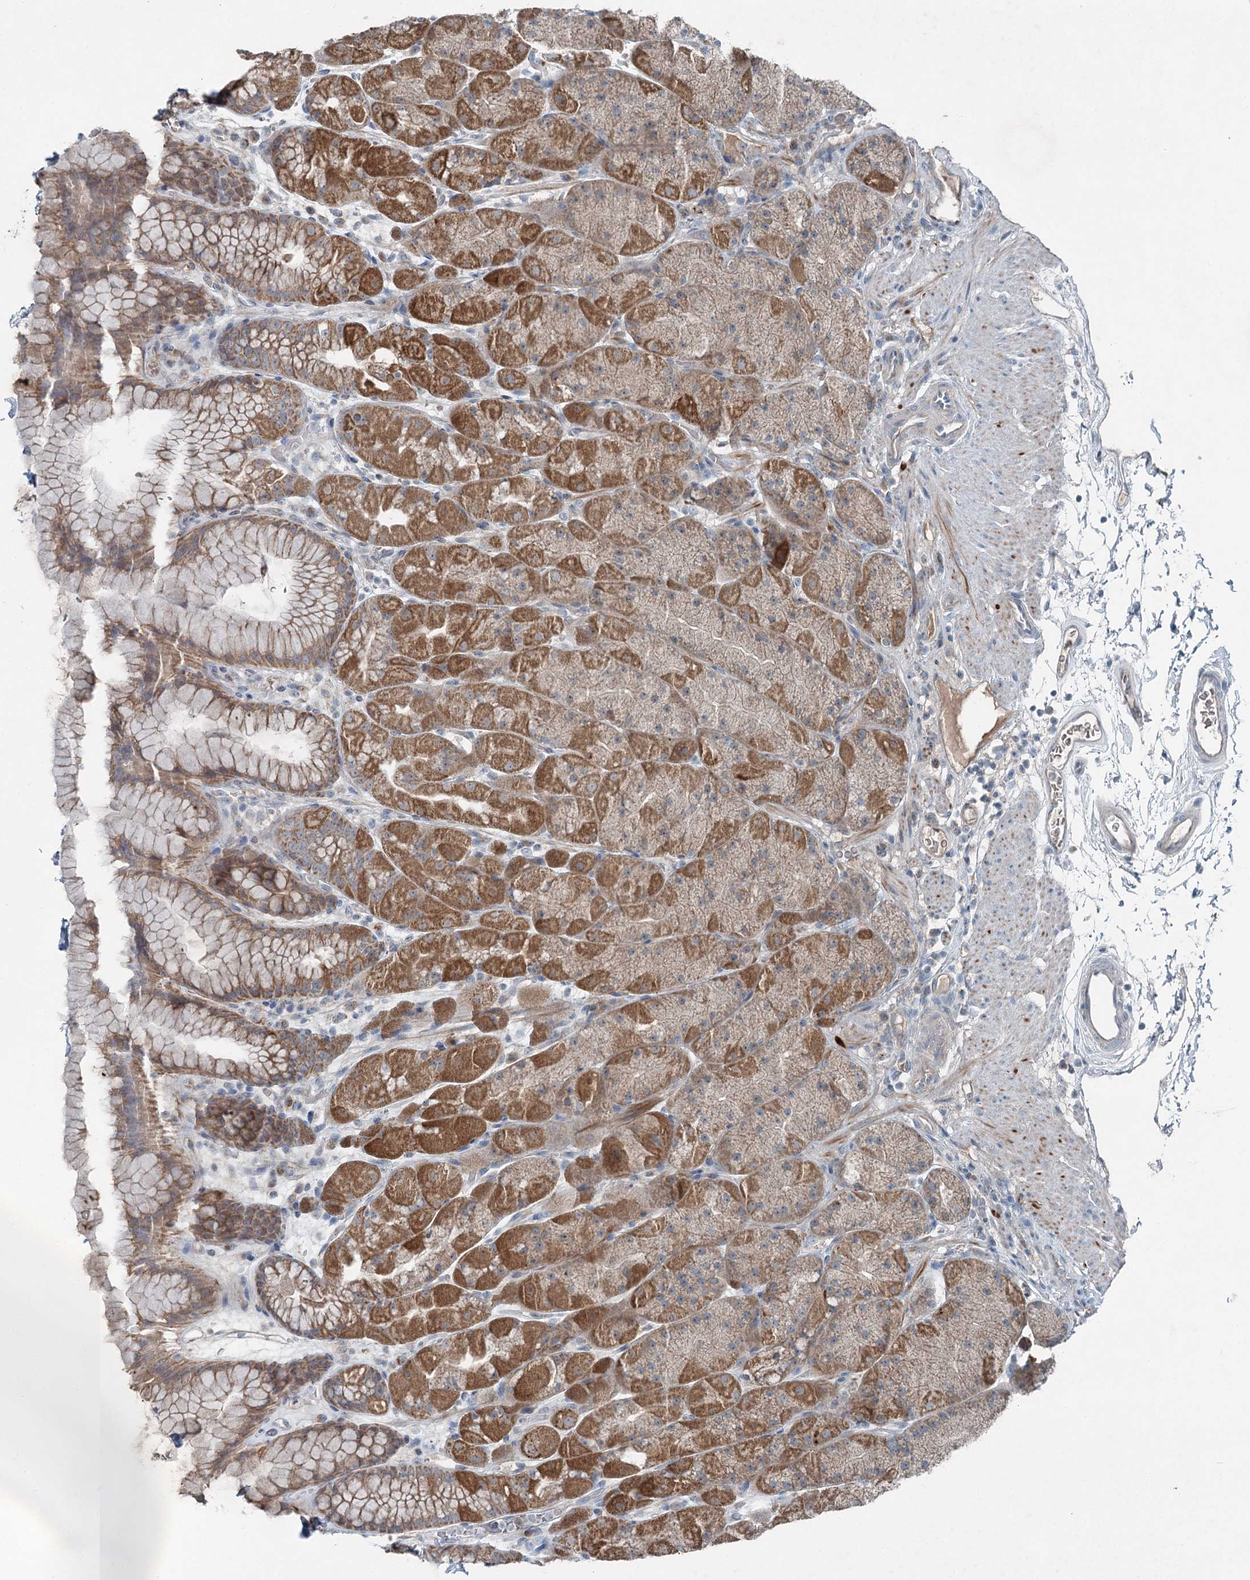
{"staining": {"intensity": "moderate", "quantity": ">75%", "location": "cytoplasmic/membranous"}, "tissue": "stomach", "cell_type": "Glandular cells", "image_type": "normal", "snomed": [{"axis": "morphology", "description": "Normal tissue, NOS"}, {"axis": "topography", "description": "Stomach, upper"}, {"axis": "topography", "description": "Stomach, lower"}], "caption": "Immunohistochemical staining of normal stomach exhibits moderate cytoplasmic/membranous protein staining in approximately >75% of glandular cells.", "gene": "CHCHD5", "patient": {"sex": "male", "age": 67}}